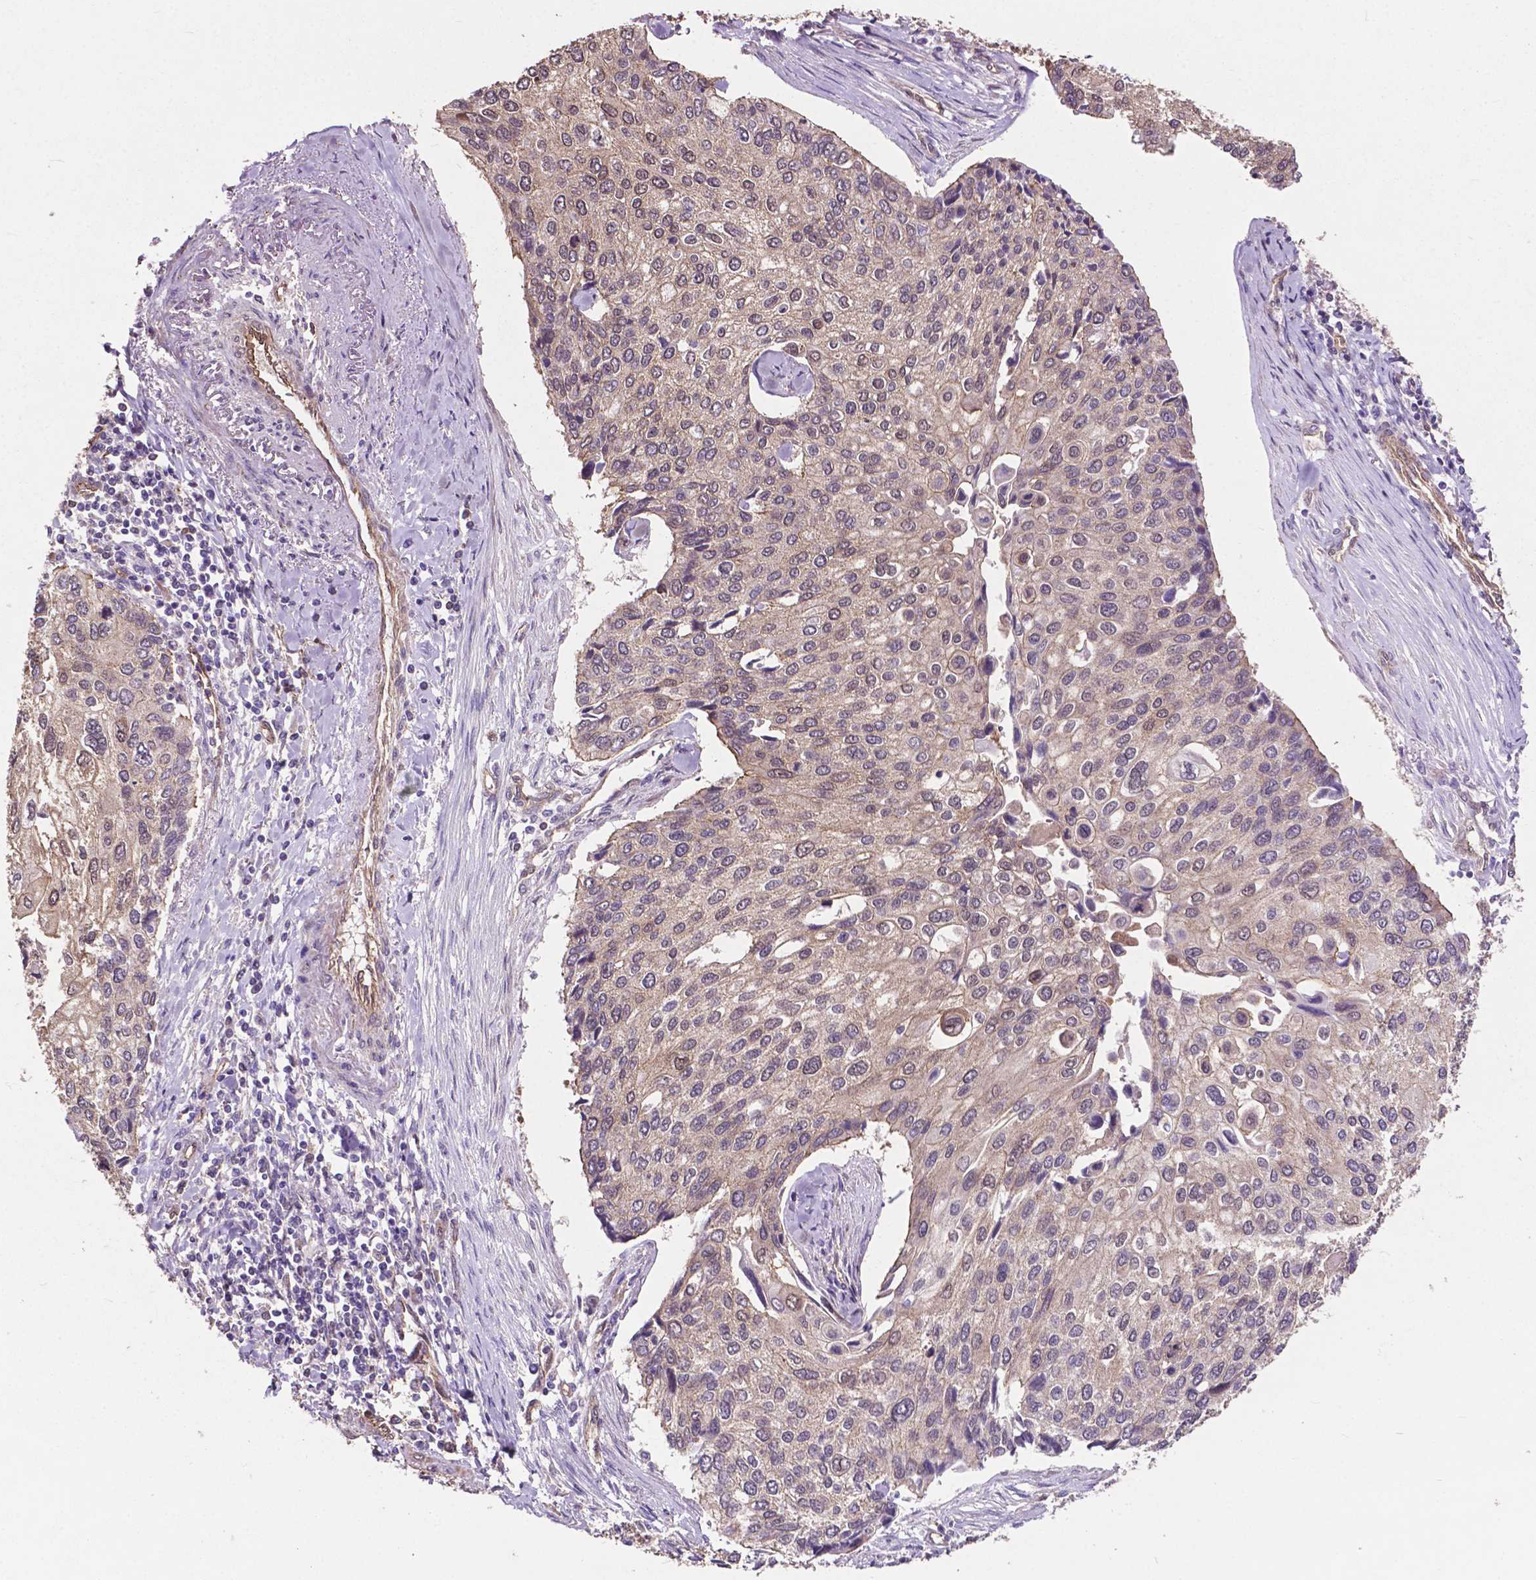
{"staining": {"intensity": "weak", "quantity": "<25%", "location": "cytoplasmic/membranous"}, "tissue": "lung cancer", "cell_type": "Tumor cells", "image_type": "cancer", "snomed": [{"axis": "morphology", "description": "Squamous cell carcinoma, NOS"}, {"axis": "morphology", "description": "Squamous cell carcinoma, metastatic, NOS"}, {"axis": "topography", "description": "Lung"}], "caption": "High magnification brightfield microscopy of lung cancer stained with DAB (brown) and counterstained with hematoxylin (blue): tumor cells show no significant staining.", "gene": "PDLIM1", "patient": {"sex": "male", "age": 63}}